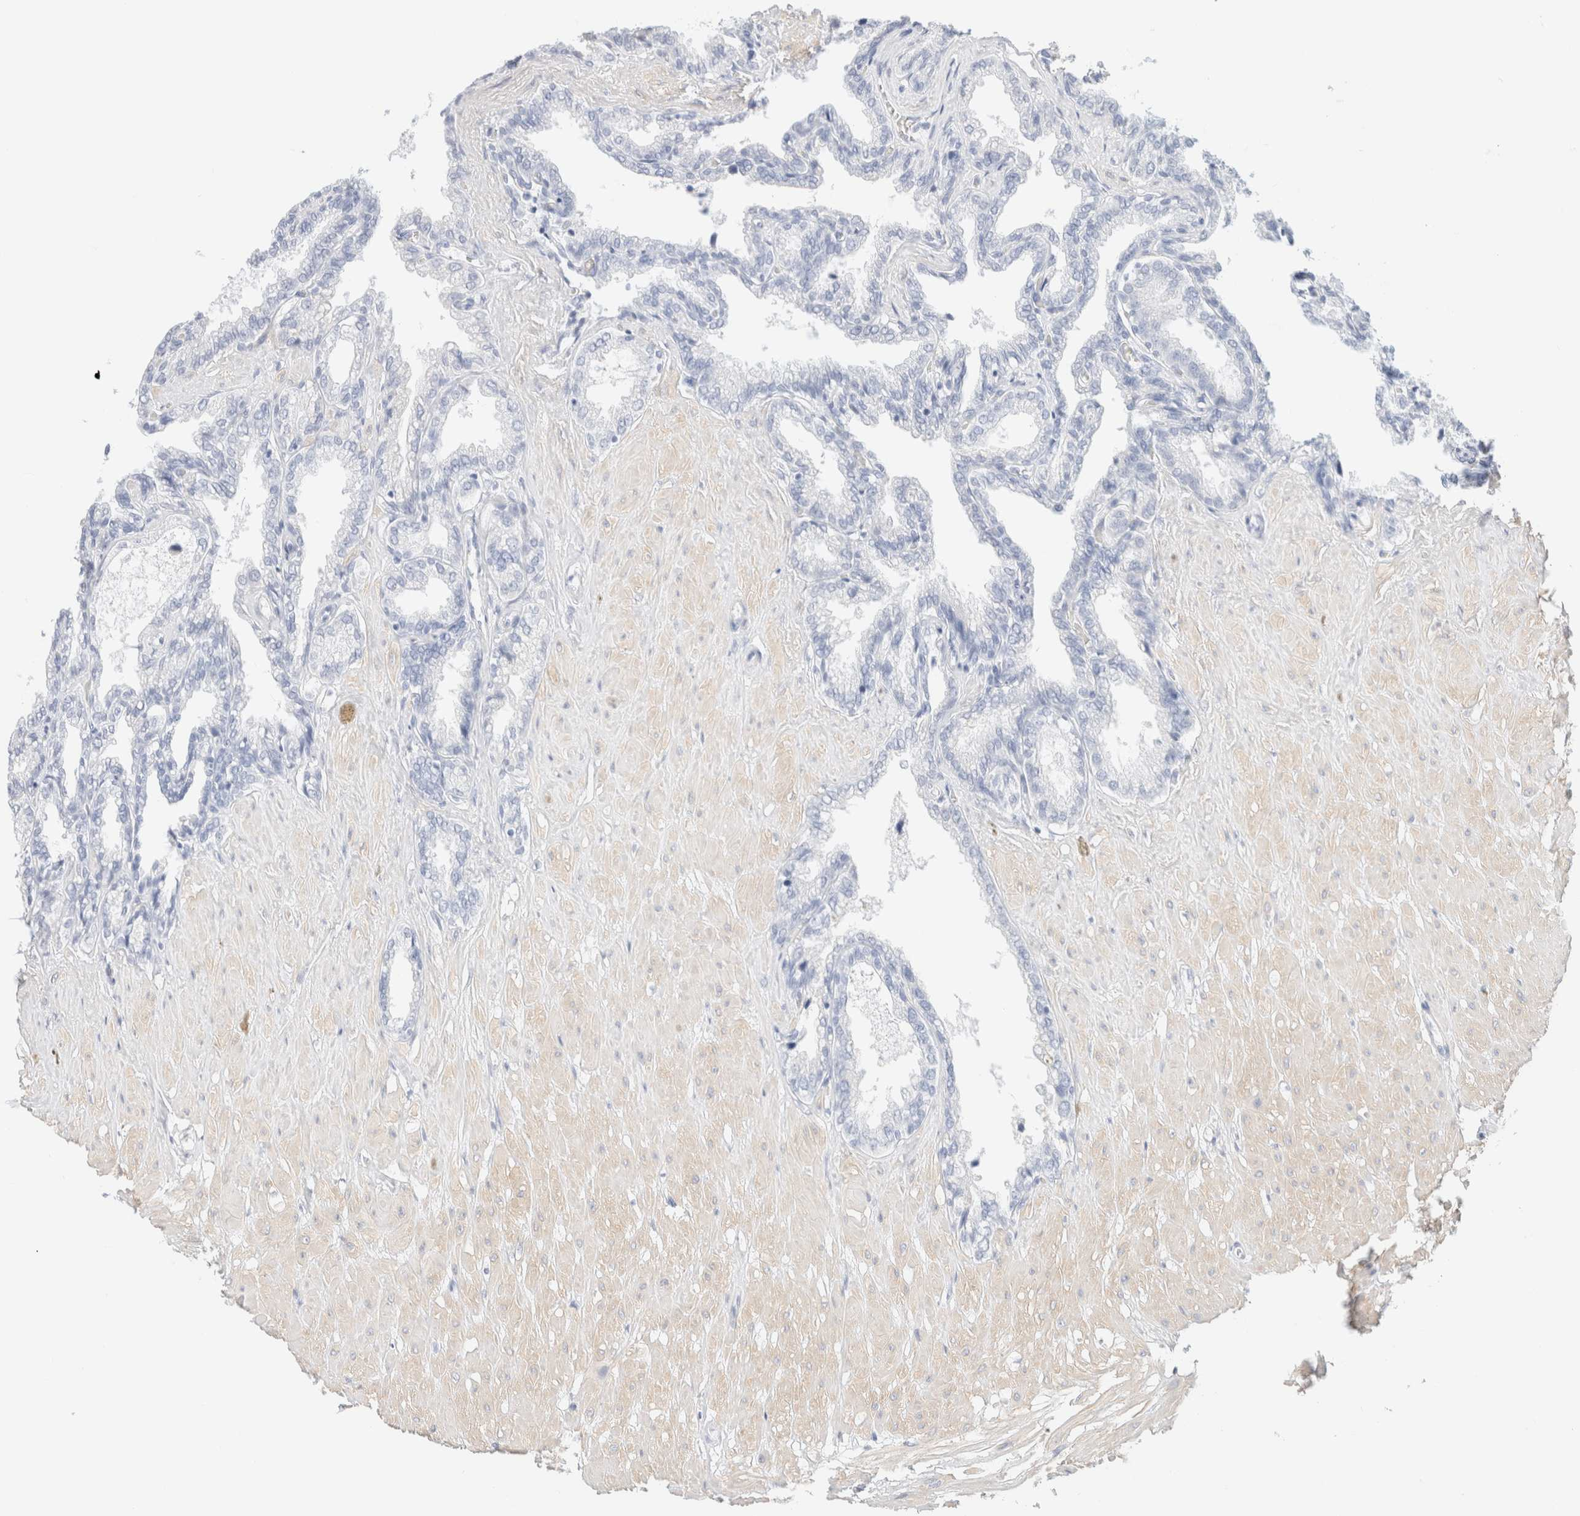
{"staining": {"intensity": "negative", "quantity": "none", "location": "none"}, "tissue": "seminal vesicle", "cell_type": "Glandular cells", "image_type": "normal", "snomed": [{"axis": "morphology", "description": "Normal tissue, NOS"}, {"axis": "topography", "description": "Seminal veicle"}], "caption": "IHC image of unremarkable seminal vesicle stained for a protein (brown), which shows no staining in glandular cells. The staining was performed using DAB (3,3'-diaminobenzidine) to visualize the protein expression in brown, while the nuclei were stained in blue with hematoxylin (Magnification: 20x).", "gene": "DPYS", "patient": {"sex": "male", "age": 46}}